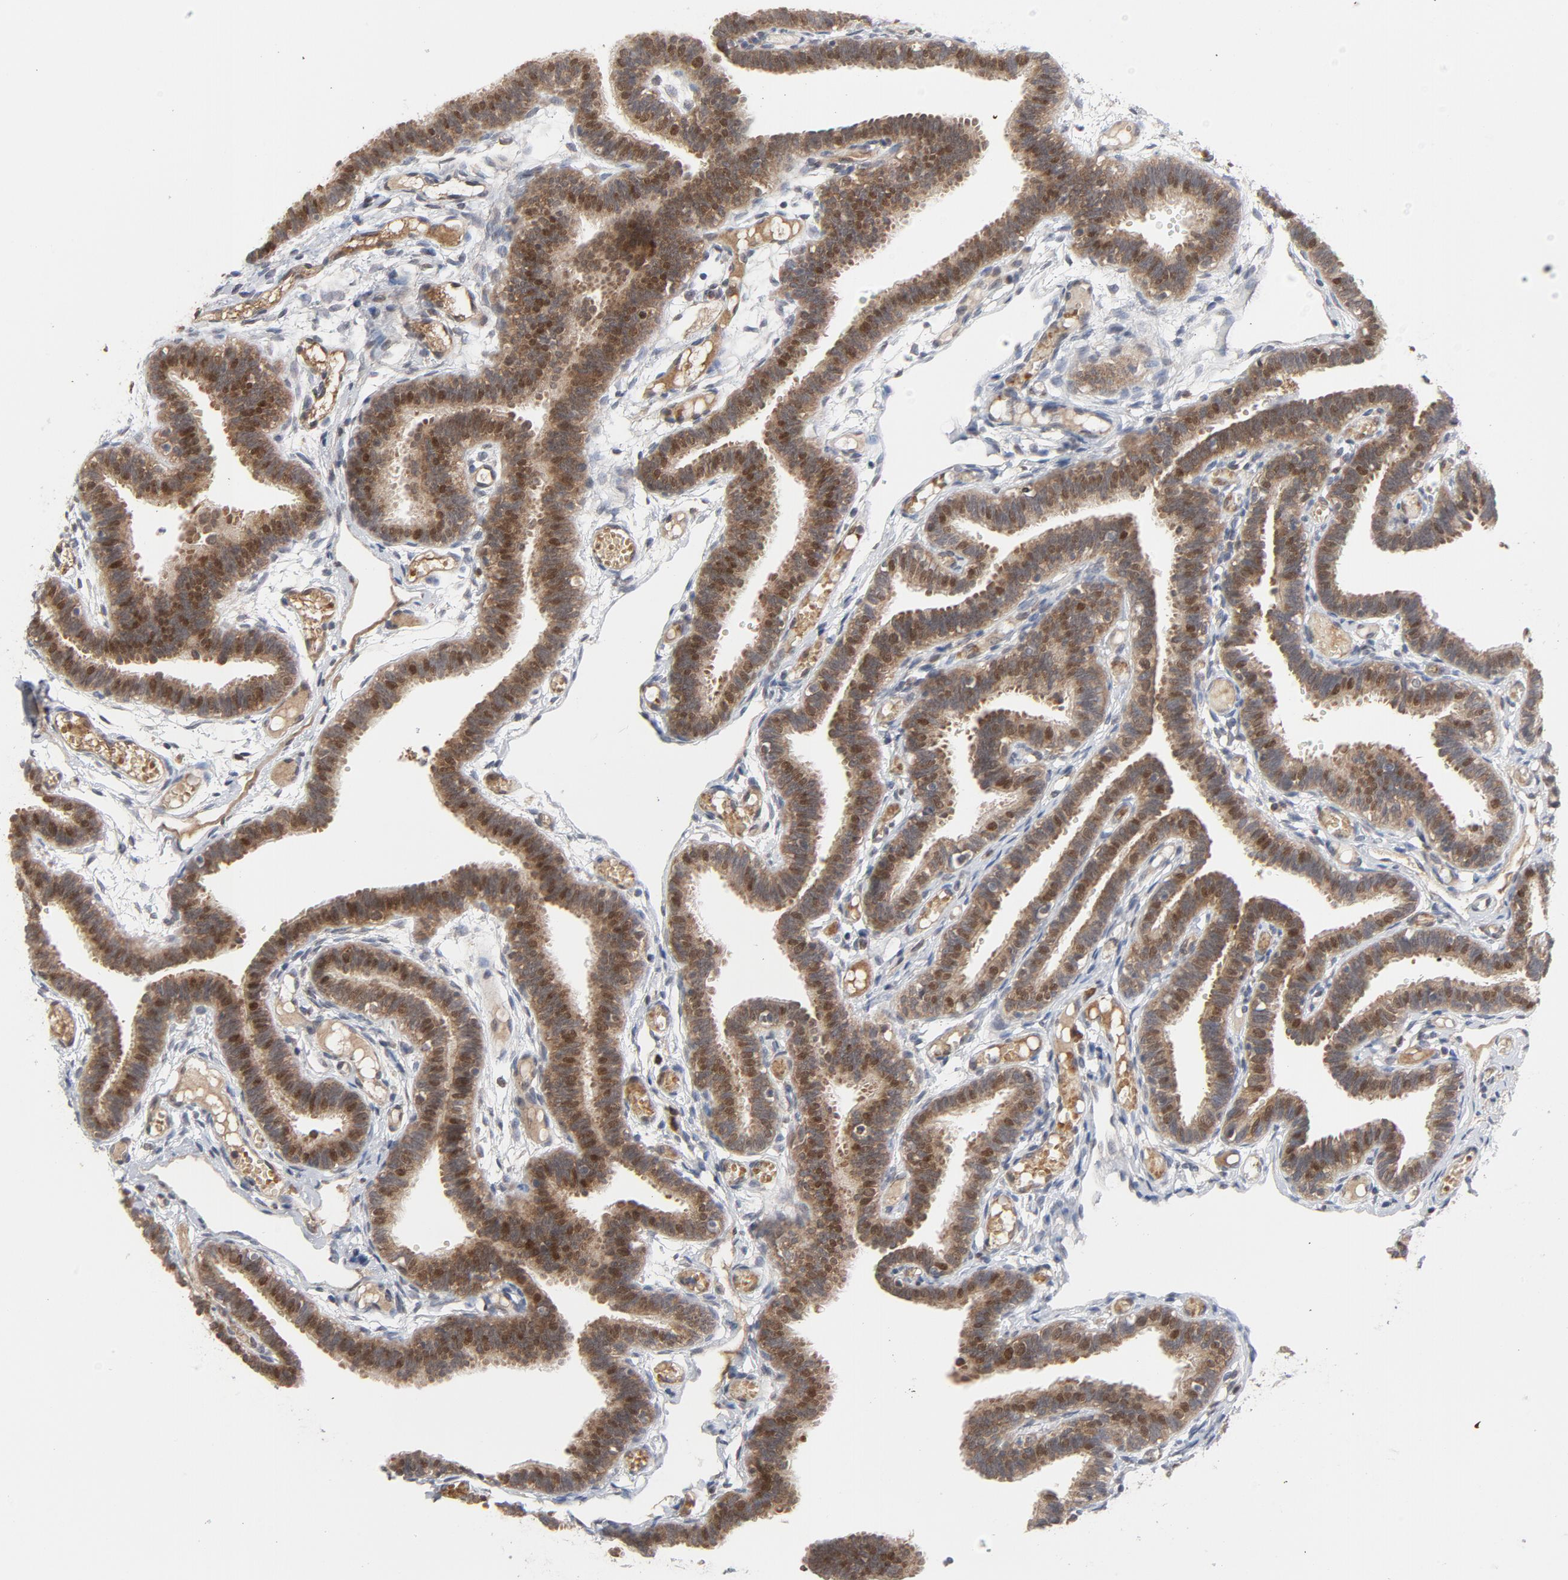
{"staining": {"intensity": "moderate", "quantity": ">75%", "location": "cytoplasmic/membranous,nuclear"}, "tissue": "fallopian tube", "cell_type": "Glandular cells", "image_type": "normal", "snomed": [{"axis": "morphology", "description": "Normal tissue, NOS"}, {"axis": "topography", "description": "Fallopian tube"}], "caption": "IHC photomicrograph of unremarkable fallopian tube: human fallopian tube stained using immunohistochemistry (IHC) exhibits medium levels of moderate protein expression localized specifically in the cytoplasmic/membranous,nuclear of glandular cells, appearing as a cytoplasmic/membranous,nuclear brown color.", "gene": "PRDX1", "patient": {"sex": "female", "age": 29}}